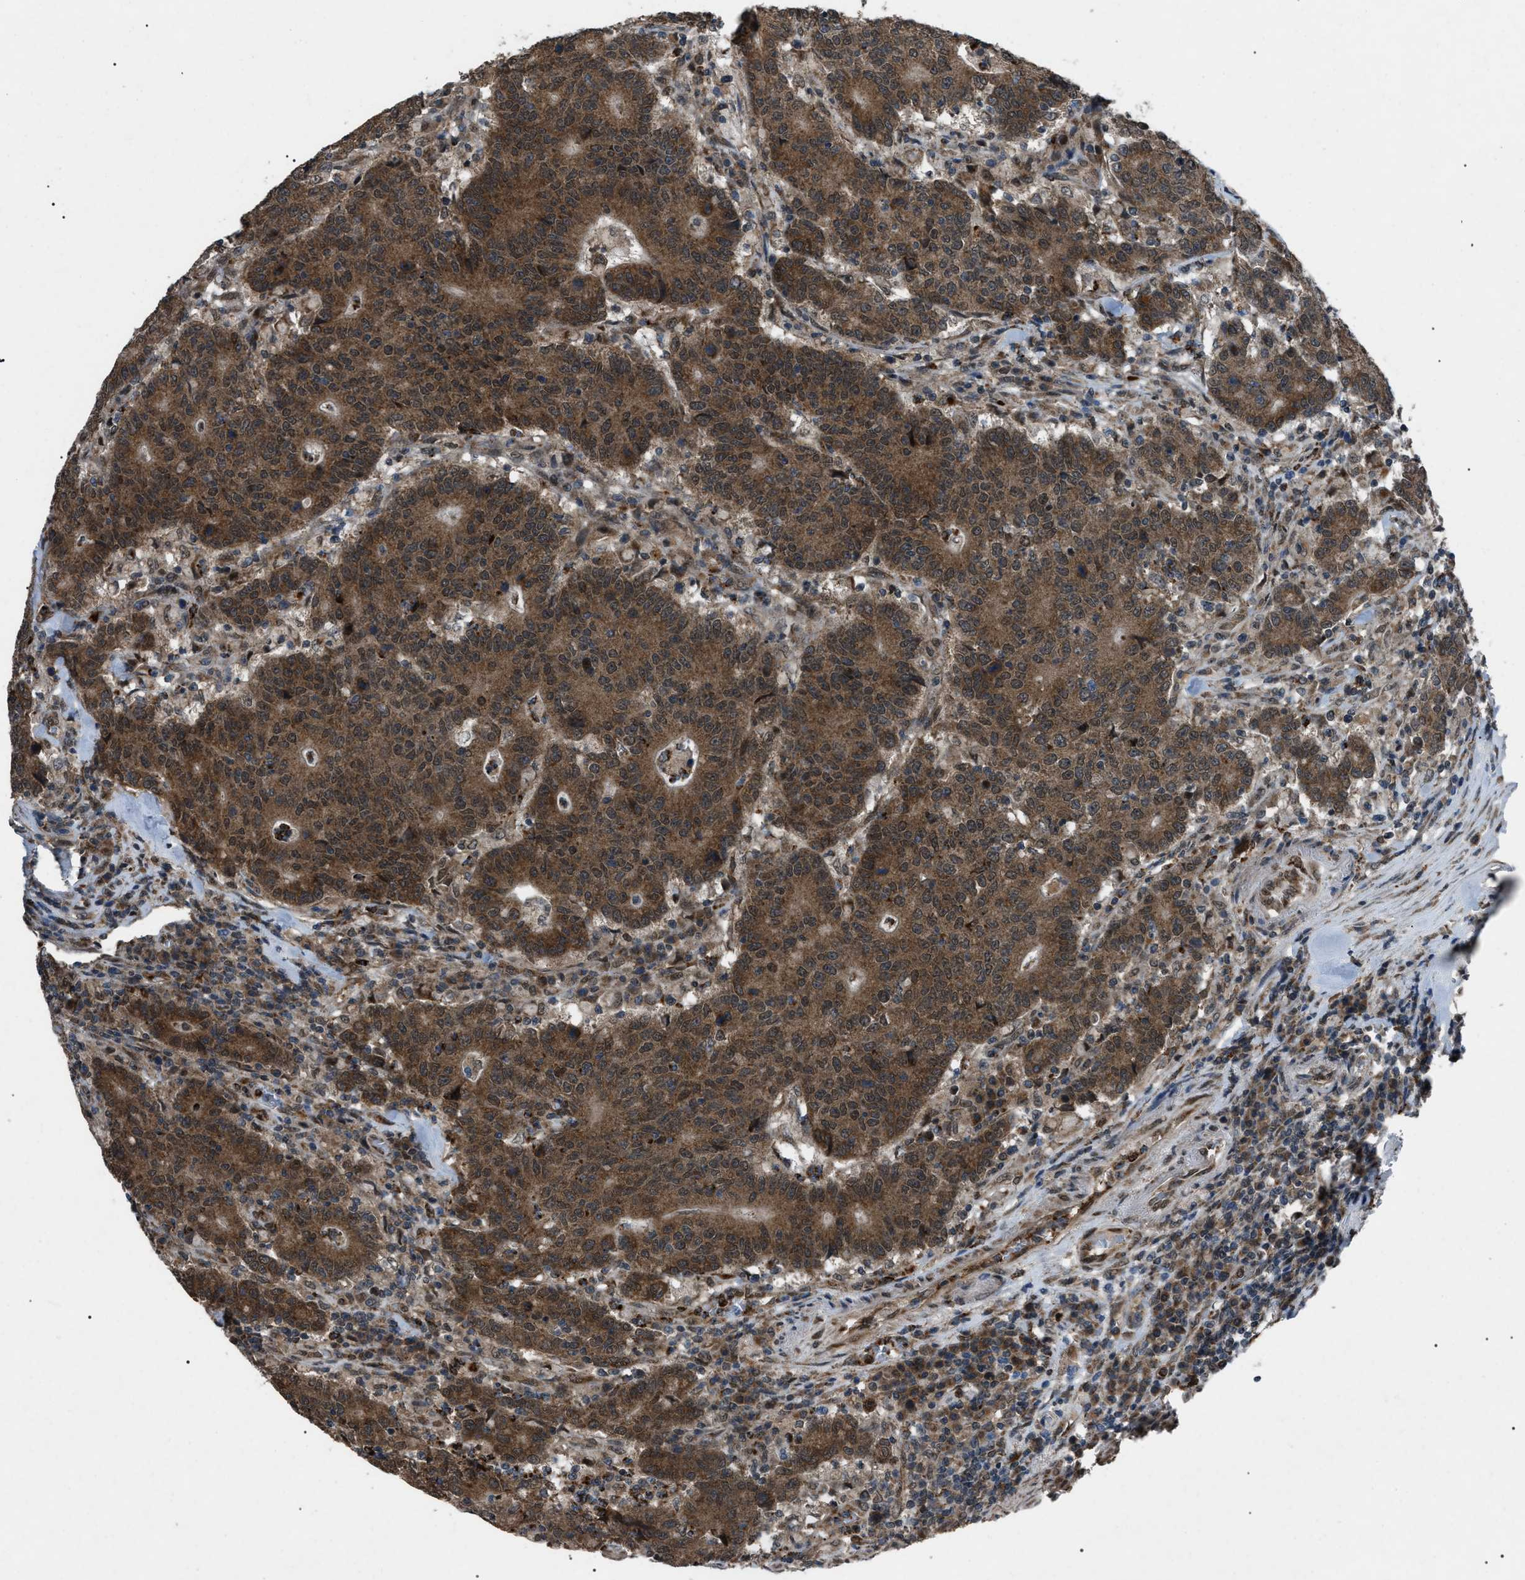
{"staining": {"intensity": "strong", "quantity": ">75%", "location": "cytoplasmic/membranous"}, "tissue": "colorectal cancer", "cell_type": "Tumor cells", "image_type": "cancer", "snomed": [{"axis": "morphology", "description": "Normal tissue, NOS"}, {"axis": "morphology", "description": "Adenocarcinoma, NOS"}, {"axis": "topography", "description": "Colon"}], "caption": "Immunohistochemical staining of human adenocarcinoma (colorectal) shows high levels of strong cytoplasmic/membranous protein positivity in approximately >75% of tumor cells.", "gene": "ZFAND2A", "patient": {"sex": "female", "age": 75}}